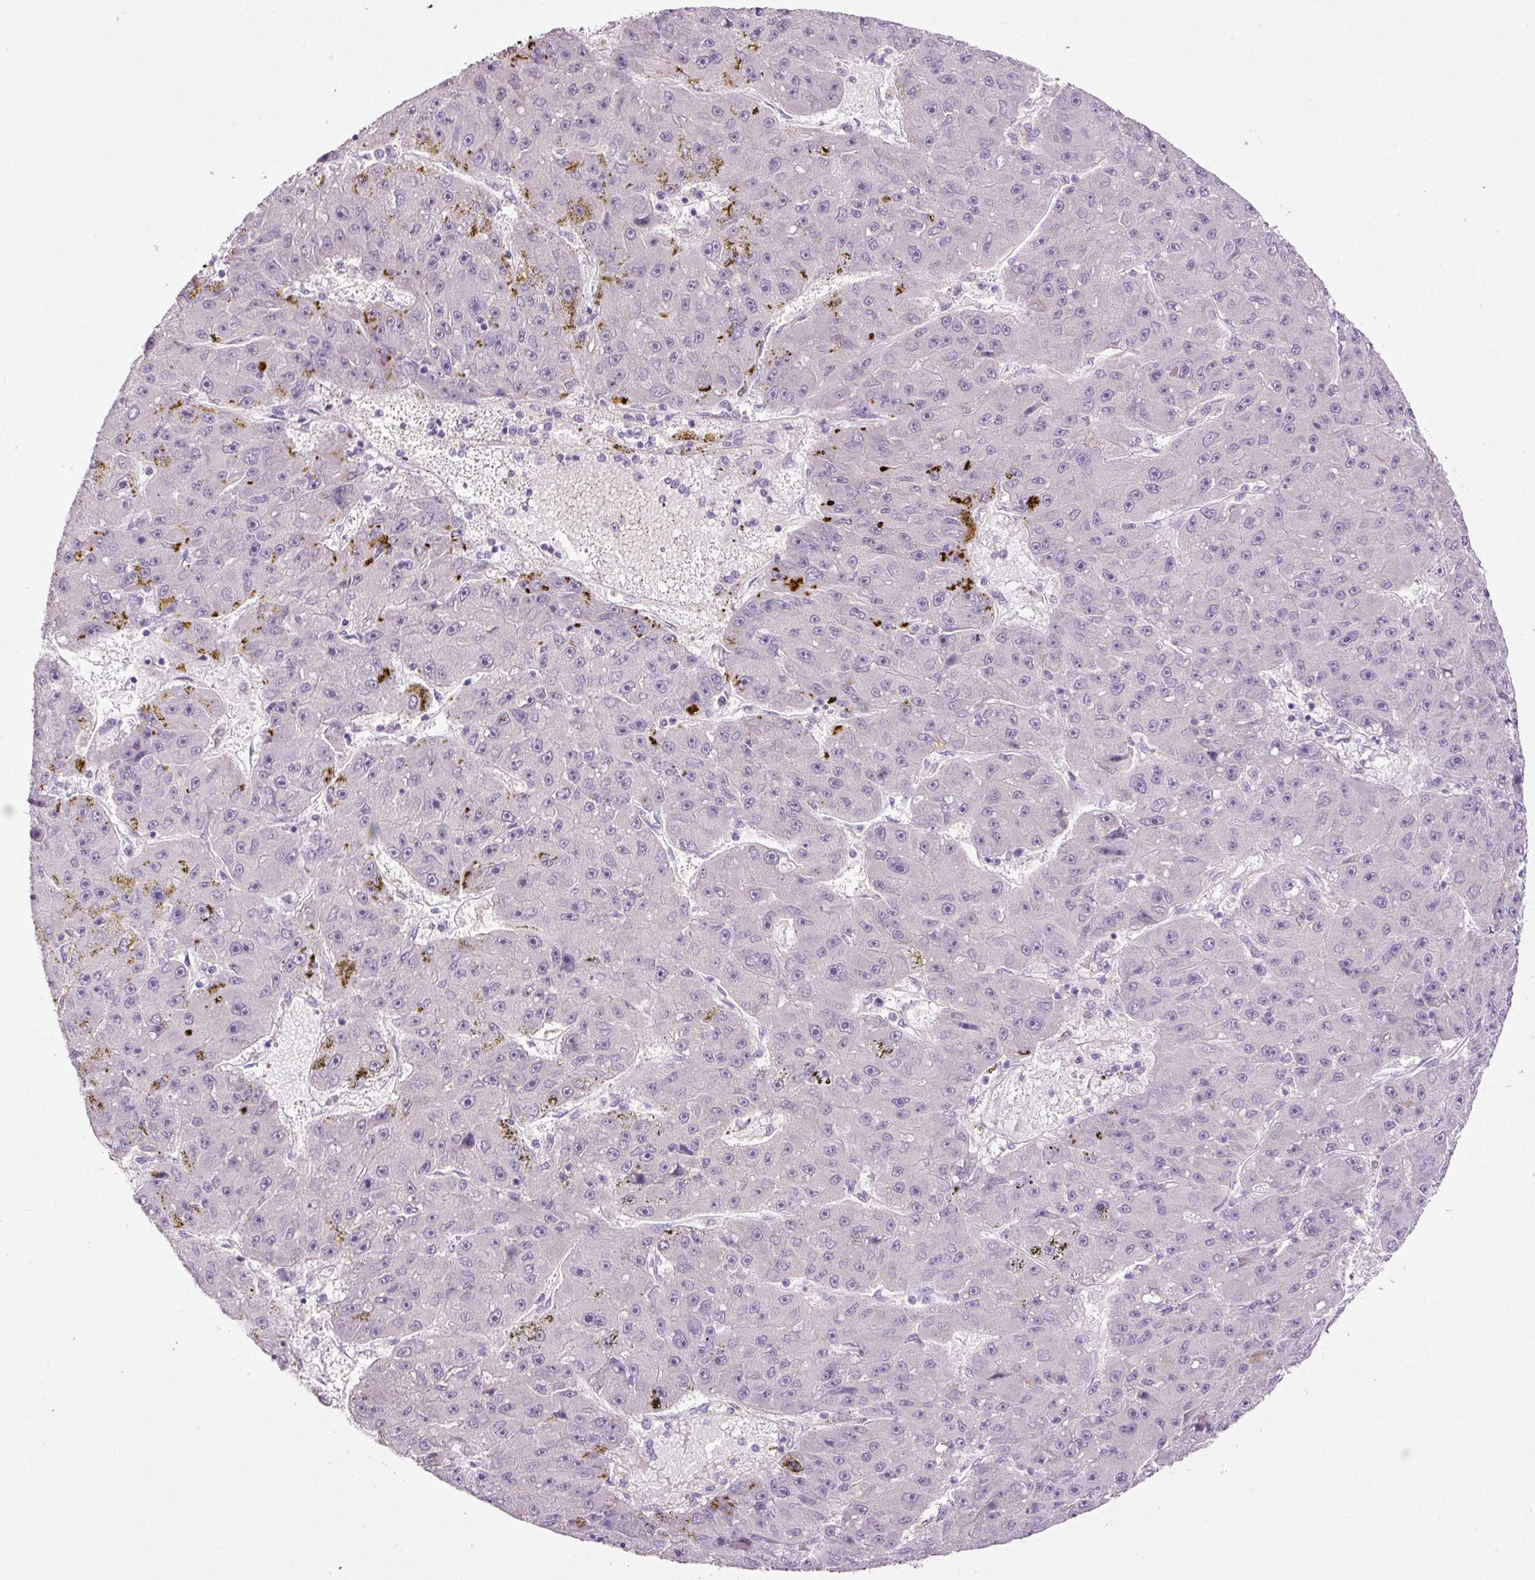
{"staining": {"intensity": "negative", "quantity": "none", "location": "none"}, "tissue": "liver cancer", "cell_type": "Tumor cells", "image_type": "cancer", "snomed": [{"axis": "morphology", "description": "Carcinoma, Hepatocellular, NOS"}, {"axis": "topography", "description": "Liver"}], "caption": "An immunohistochemistry (IHC) micrograph of liver cancer is shown. There is no staining in tumor cells of liver cancer.", "gene": "SRC", "patient": {"sex": "male", "age": 67}}